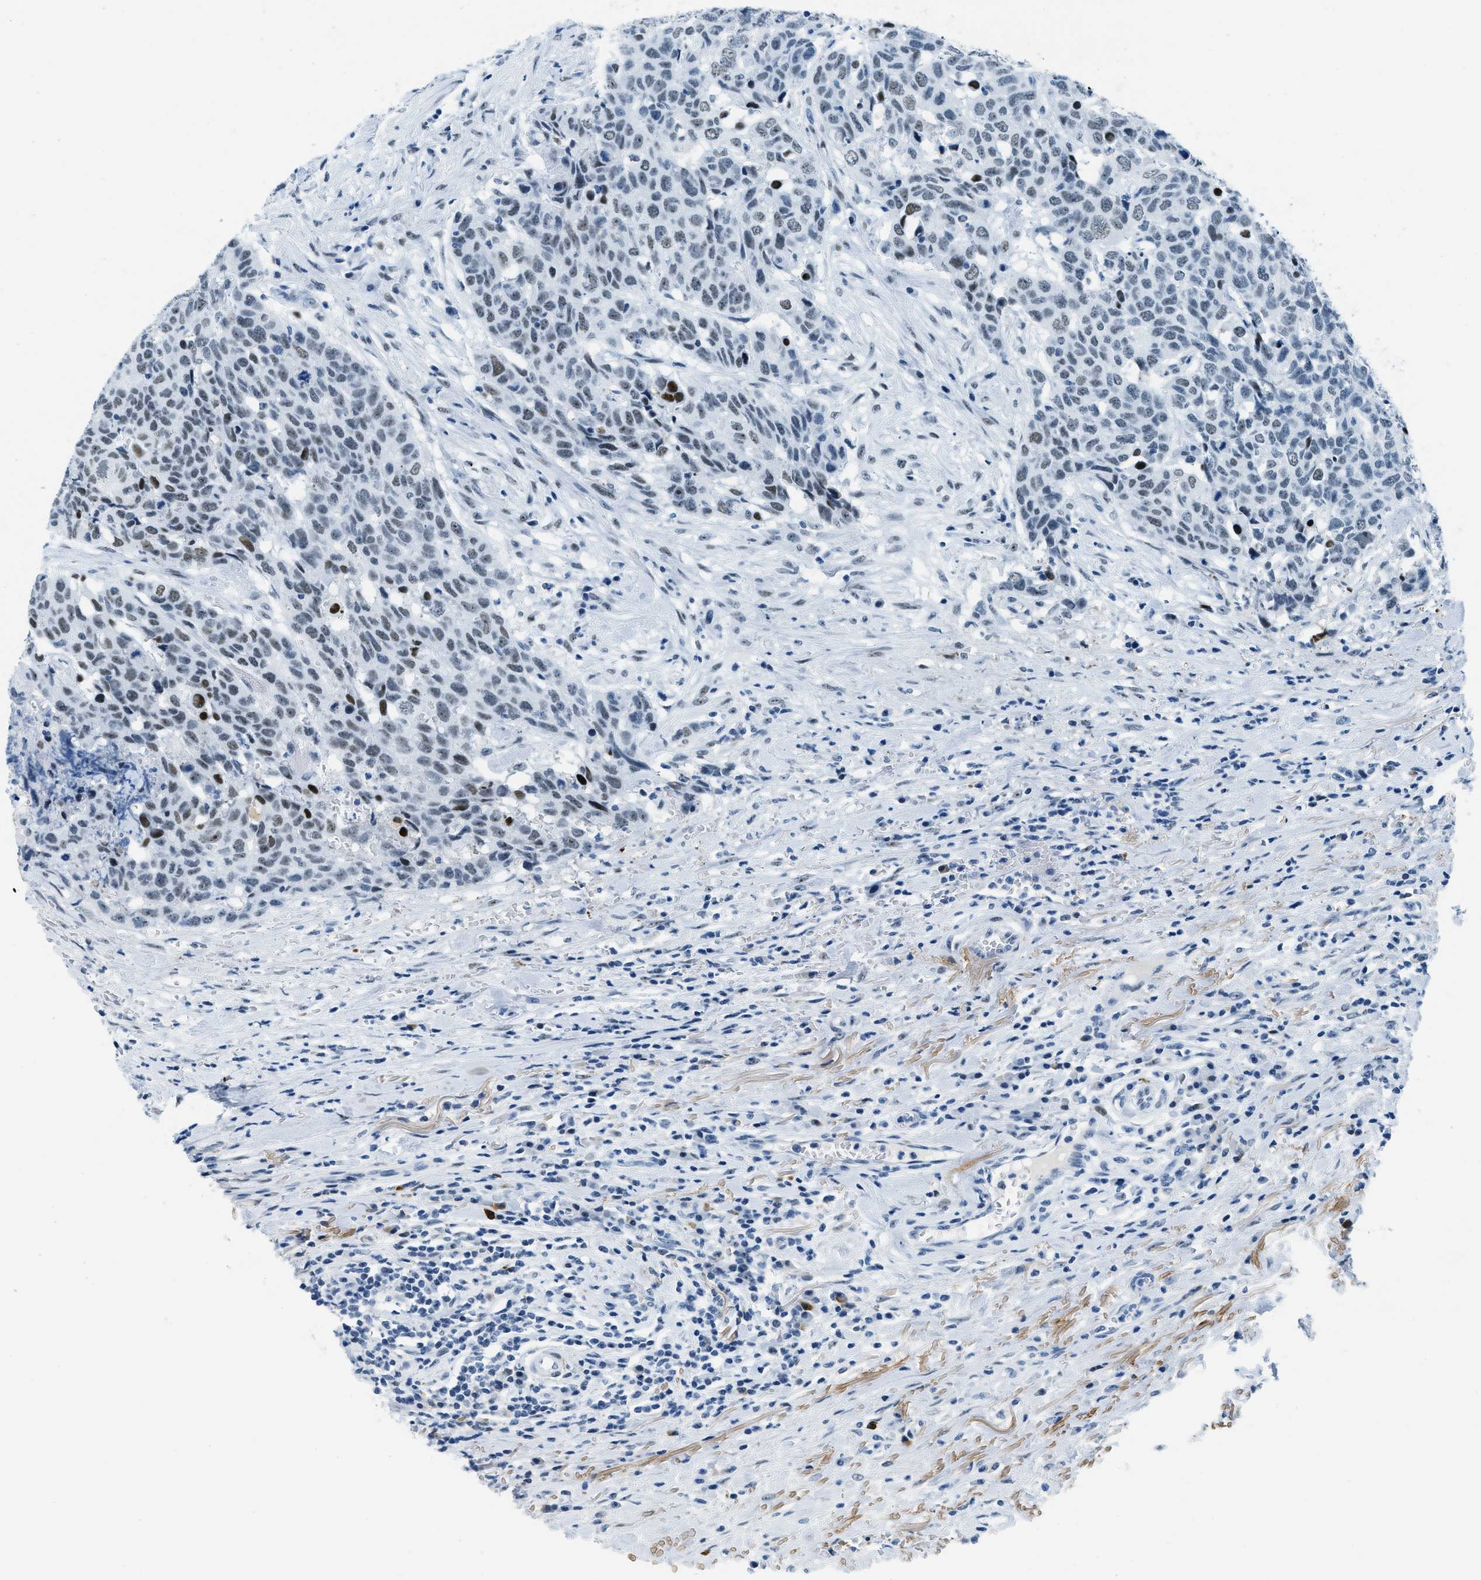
{"staining": {"intensity": "moderate", "quantity": "<25%", "location": "nuclear"}, "tissue": "head and neck cancer", "cell_type": "Tumor cells", "image_type": "cancer", "snomed": [{"axis": "morphology", "description": "Squamous cell carcinoma, NOS"}, {"axis": "topography", "description": "Head-Neck"}], "caption": "IHC of head and neck cancer displays low levels of moderate nuclear expression in approximately <25% of tumor cells.", "gene": "PLA2G2A", "patient": {"sex": "male", "age": 66}}